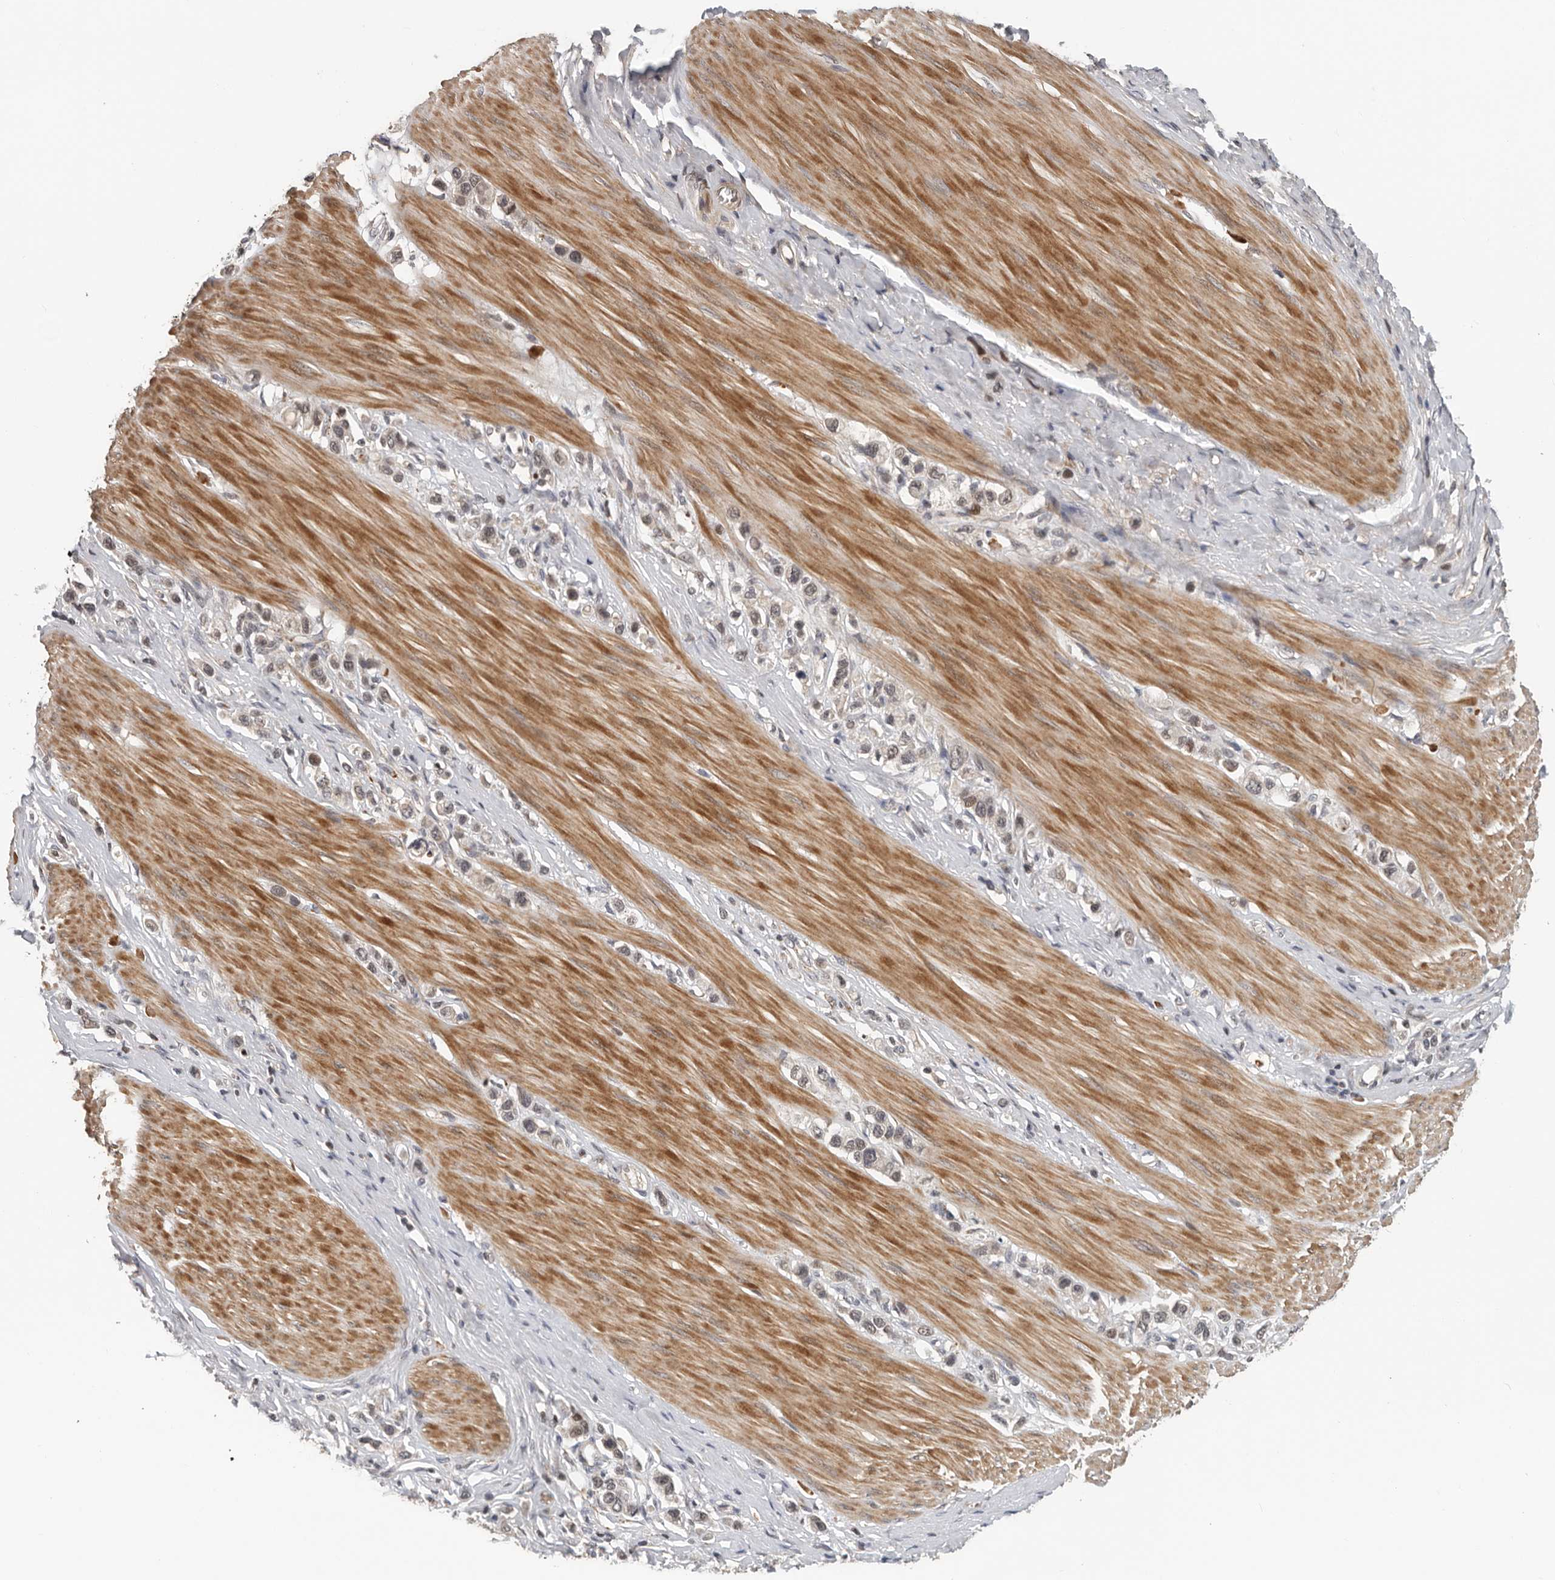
{"staining": {"intensity": "weak", "quantity": ">75%", "location": "nuclear"}, "tissue": "stomach cancer", "cell_type": "Tumor cells", "image_type": "cancer", "snomed": [{"axis": "morphology", "description": "Adenocarcinoma, NOS"}, {"axis": "topography", "description": "Stomach"}], "caption": "The photomicrograph shows a brown stain indicating the presence of a protein in the nuclear of tumor cells in adenocarcinoma (stomach).", "gene": "HENMT1", "patient": {"sex": "female", "age": 65}}